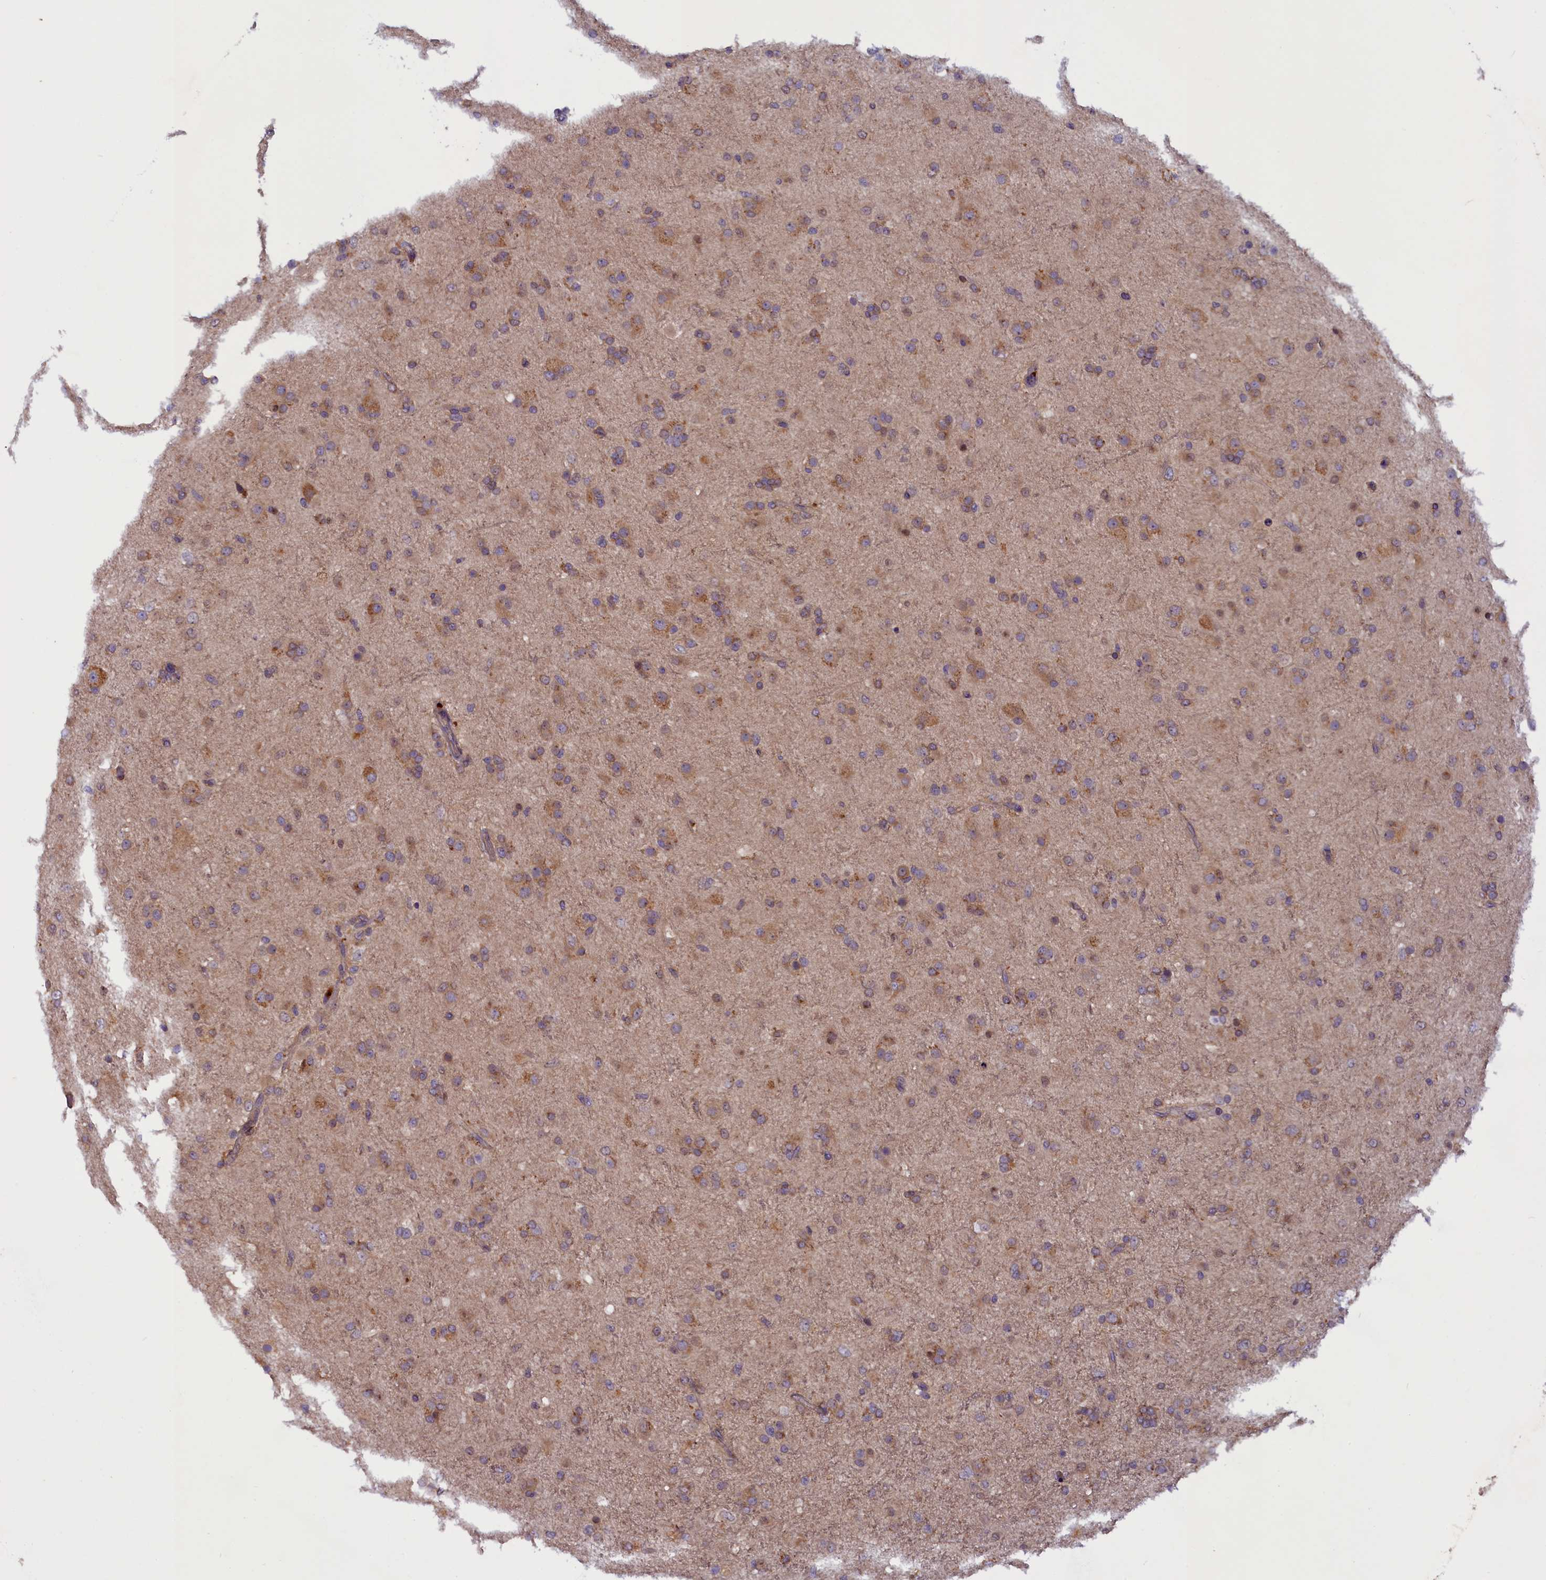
{"staining": {"intensity": "weak", "quantity": "<25%", "location": "cytoplasmic/membranous"}, "tissue": "glioma", "cell_type": "Tumor cells", "image_type": "cancer", "snomed": [{"axis": "morphology", "description": "Glioma, malignant, Low grade"}, {"axis": "topography", "description": "Brain"}], "caption": "Low-grade glioma (malignant) stained for a protein using immunohistochemistry exhibits no staining tumor cells.", "gene": "CCDC9B", "patient": {"sex": "male", "age": 65}}